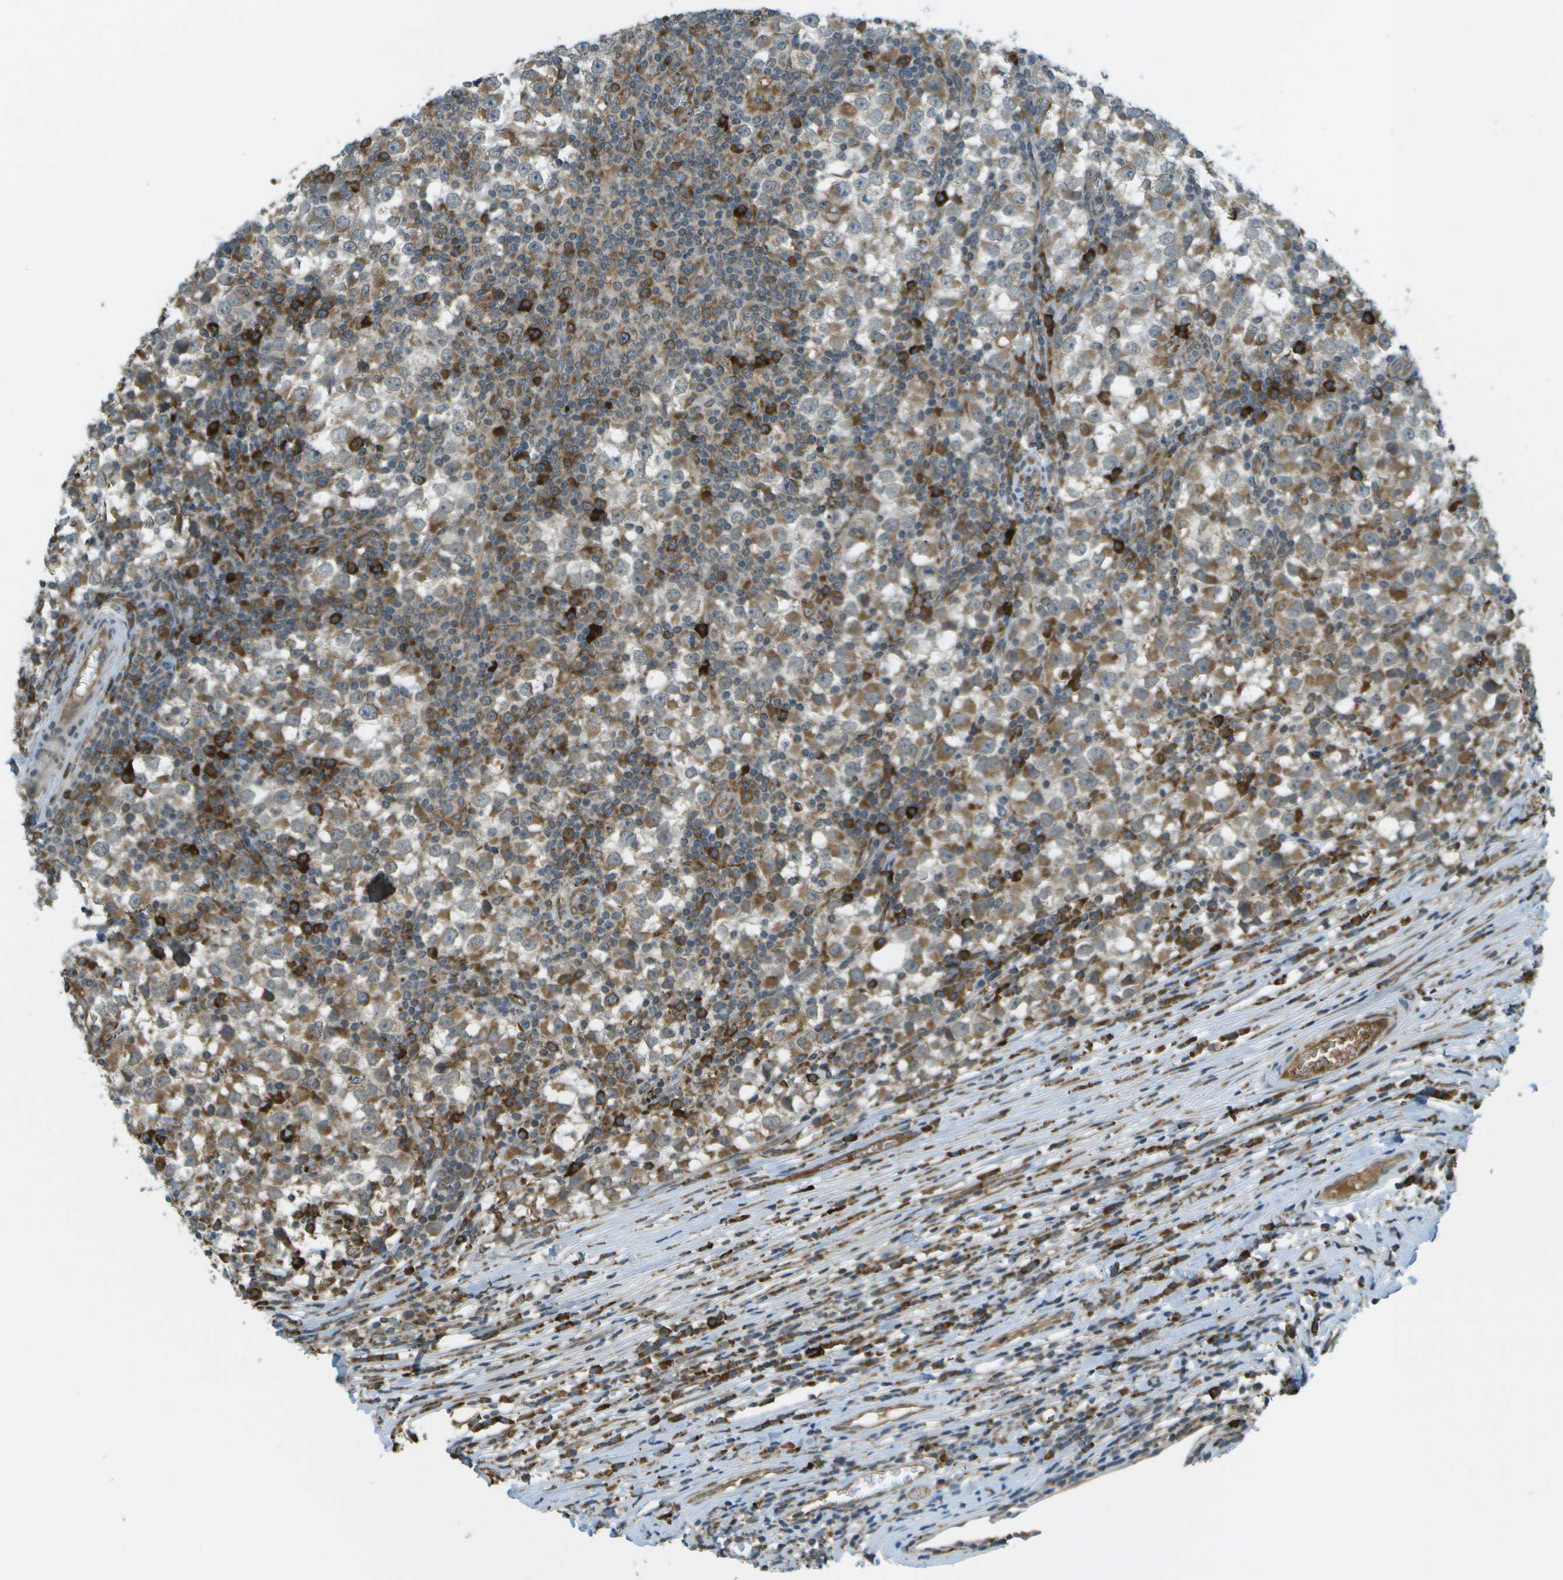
{"staining": {"intensity": "moderate", "quantity": "25%-75%", "location": "cytoplasmic/membranous"}, "tissue": "testis cancer", "cell_type": "Tumor cells", "image_type": "cancer", "snomed": [{"axis": "morphology", "description": "Seminoma, NOS"}, {"axis": "topography", "description": "Testis"}], "caption": "Immunohistochemistry (IHC) (DAB) staining of human testis cancer (seminoma) demonstrates moderate cytoplasmic/membranous protein staining in approximately 25%-75% of tumor cells. (DAB IHC, brown staining for protein, blue staining for nuclei).", "gene": "USP30", "patient": {"sex": "male", "age": 65}}